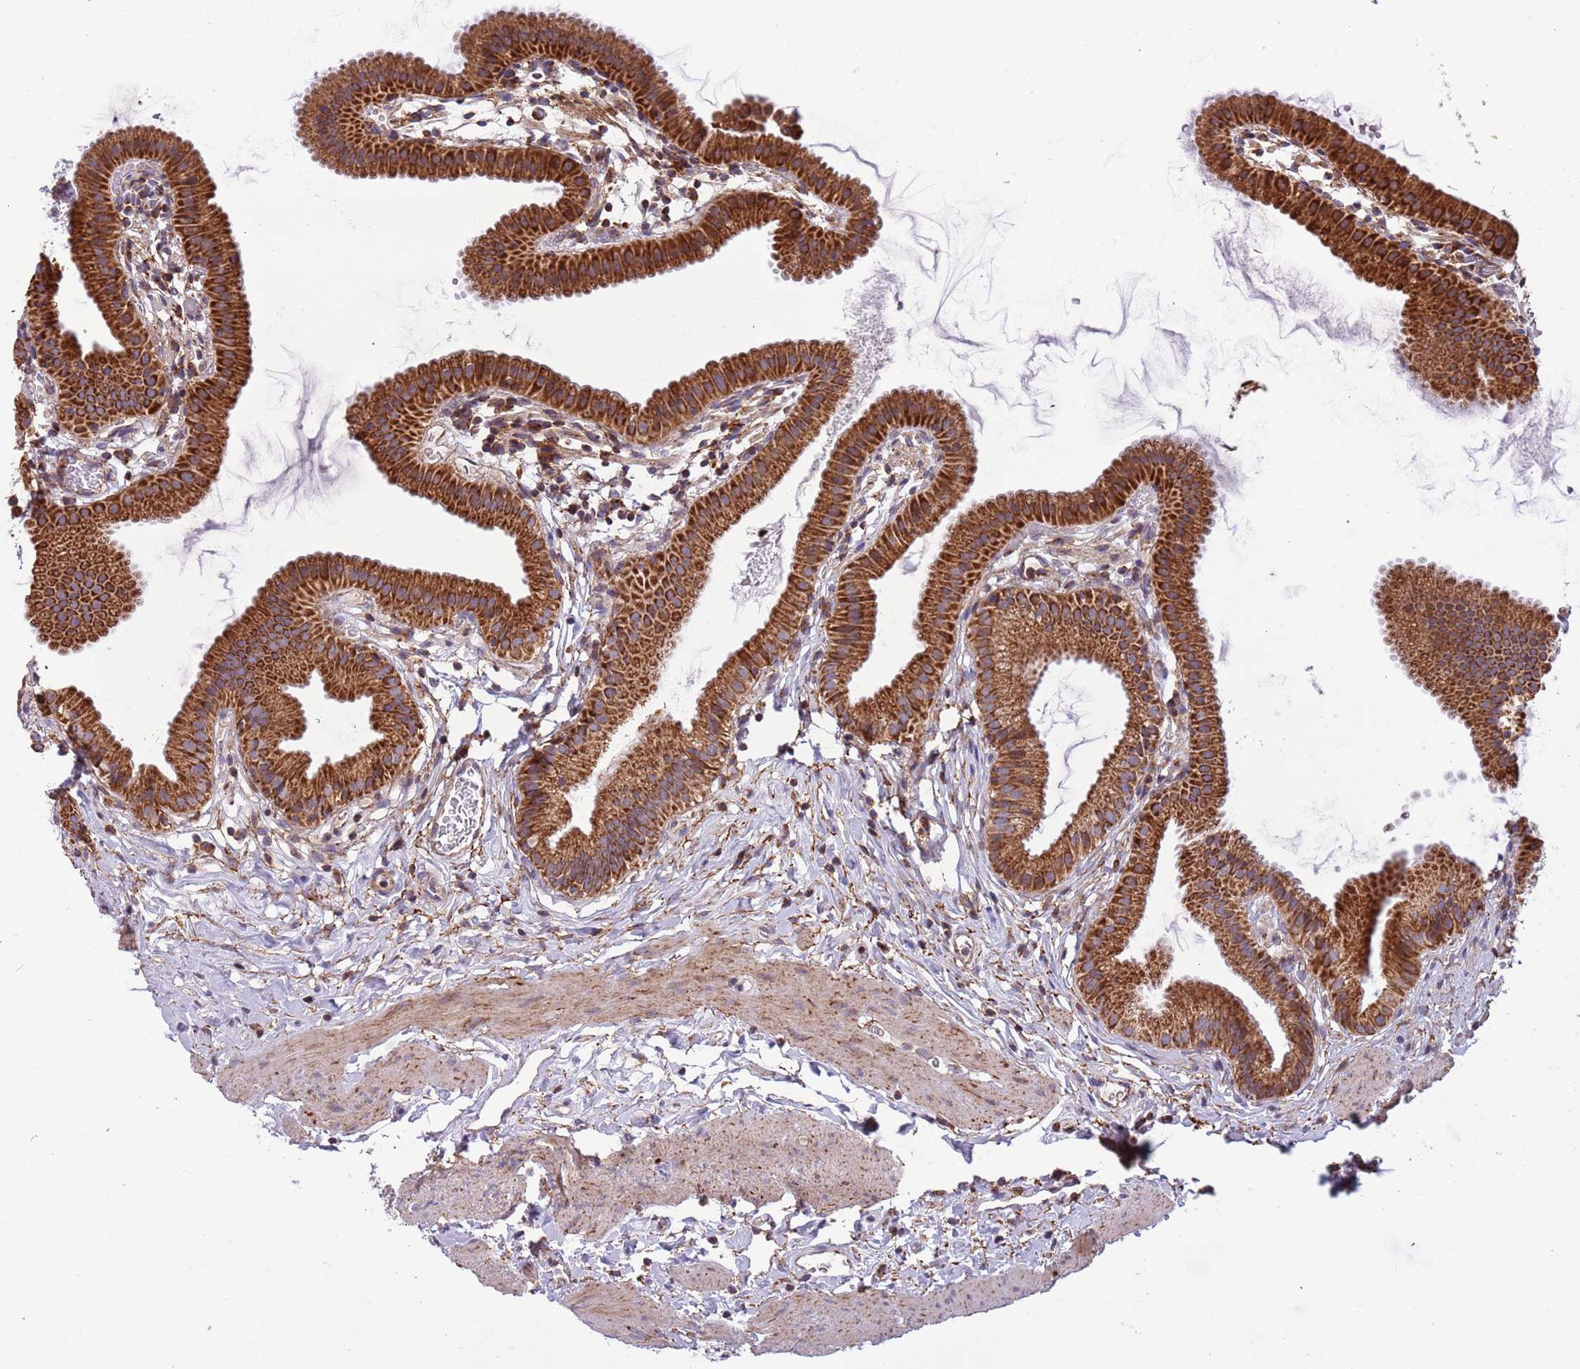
{"staining": {"intensity": "strong", "quantity": ">75%", "location": "cytoplasmic/membranous"}, "tissue": "gallbladder", "cell_type": "Glandular cells", "image_type": "normal", "snomed": [{"axis": "morphology", "description": "Normal tissue, NOS"}, {"axis": "topography", "description": "Gallbladder"}], "caption": "The micrograph exhibits a brown stain indicating the presence of a protein in the cytoplasmic/membranous of glandular cells in gallbladder. The protein of interest is stained brown, and the nuclei are stained in blue (DAB IHC with brightfield microscopy, high magnification).", "gene": "IRS4", "patient": {"sex": "female", "age": 46}}